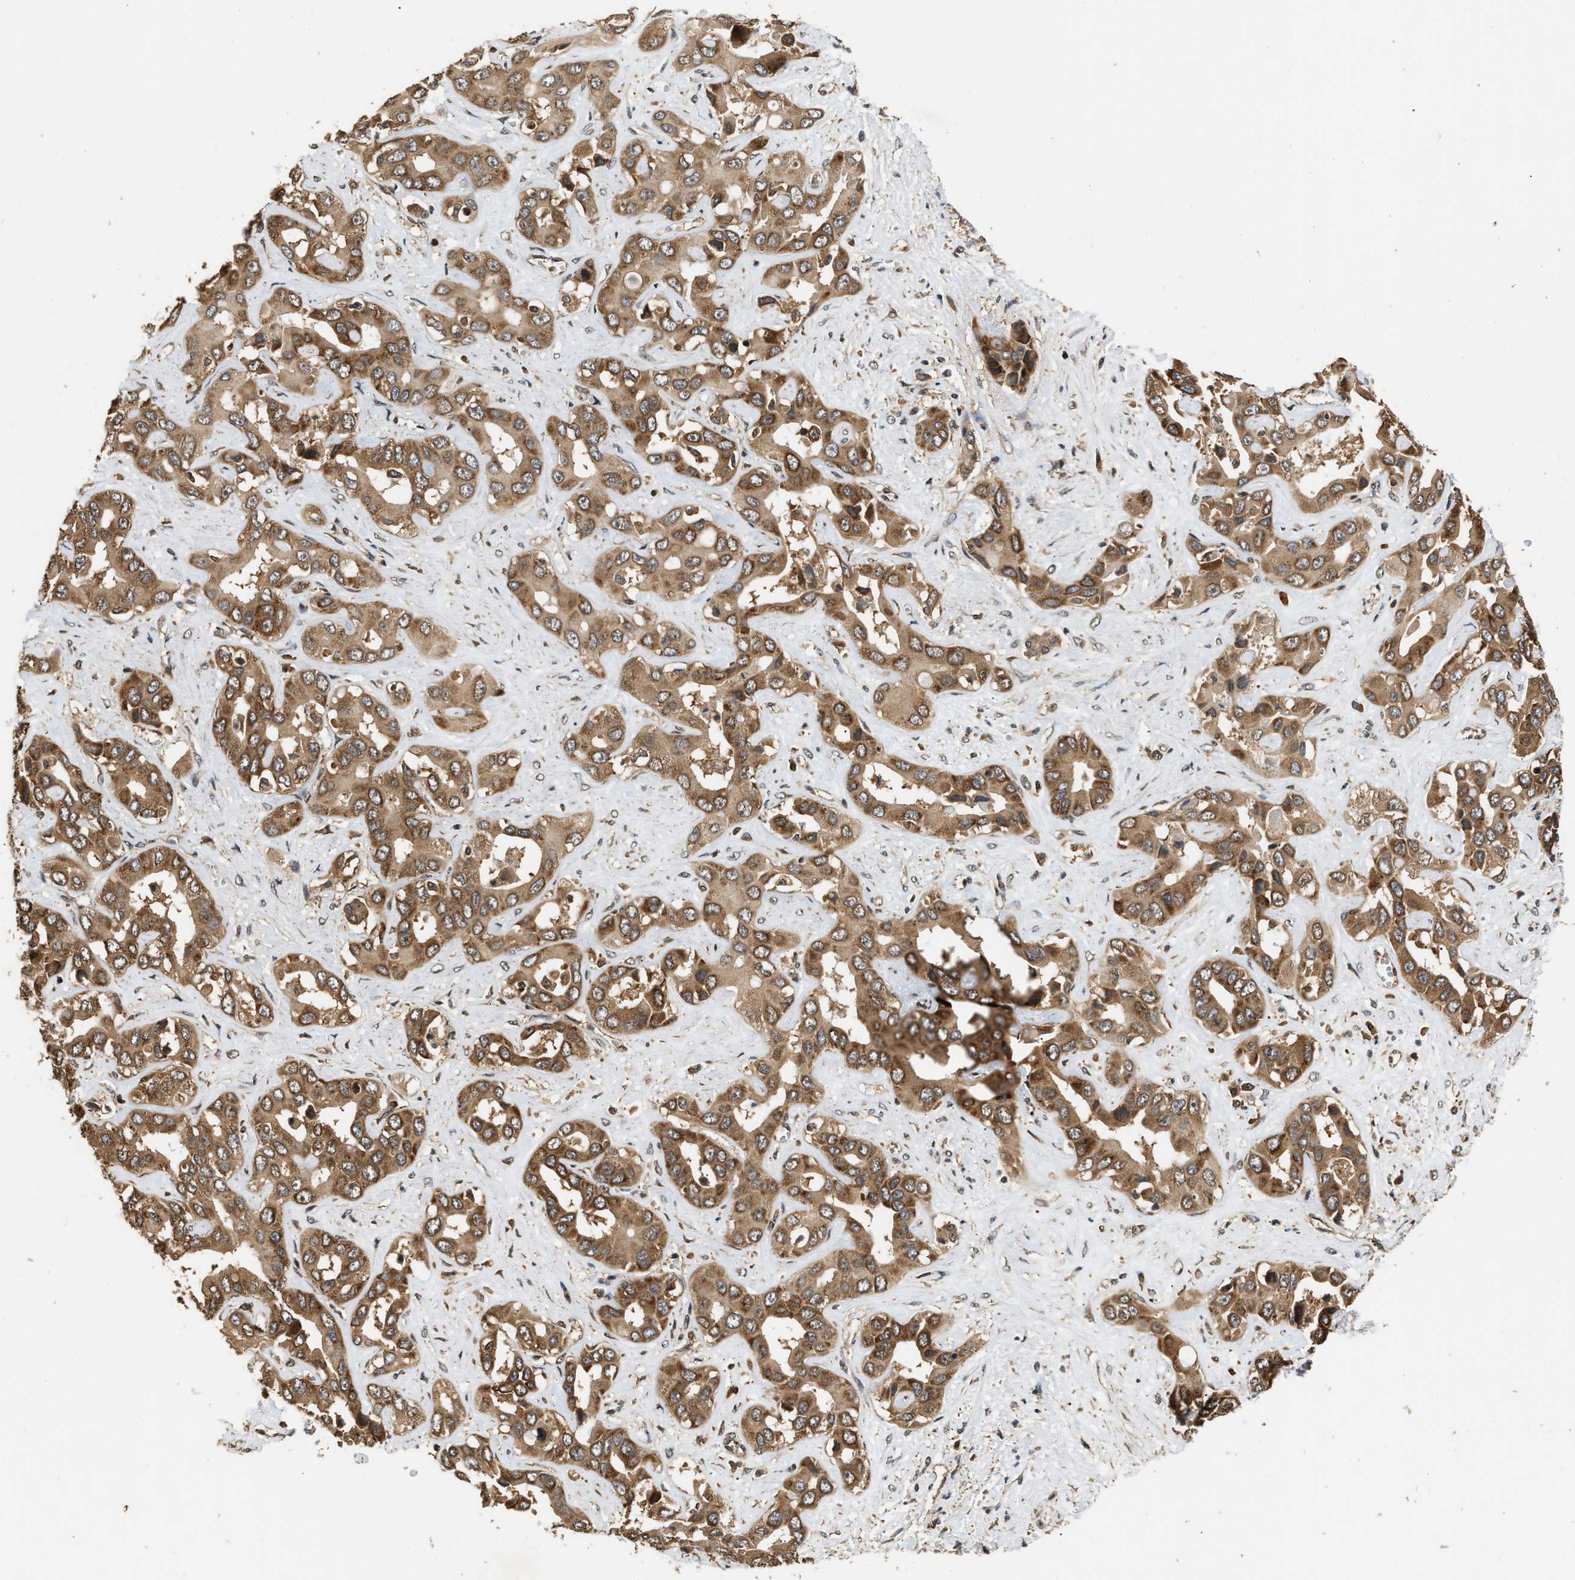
{"staining": {"intensity": "moderate", "quantity": ">75%", "location": "cytoplasmic/membranous"}, "tissue": "liver cancer", "cell_type": "Tumor cells", "image_type": "cancer", "snomed": [{"axis": "morphology", "description": "Cholangiocarcinoma"}, {"axis": "topography", "description": "Liver"}], "caption": "This photomicrograph exhibits immunohistochemistry (IHC) staining of human liver cancer, with medium moderate cytoplasmic/membranous expression in about >75% of tumor cells.", "gene": "DNAJC2", "patient": {"sex": "female", "age": 52}}